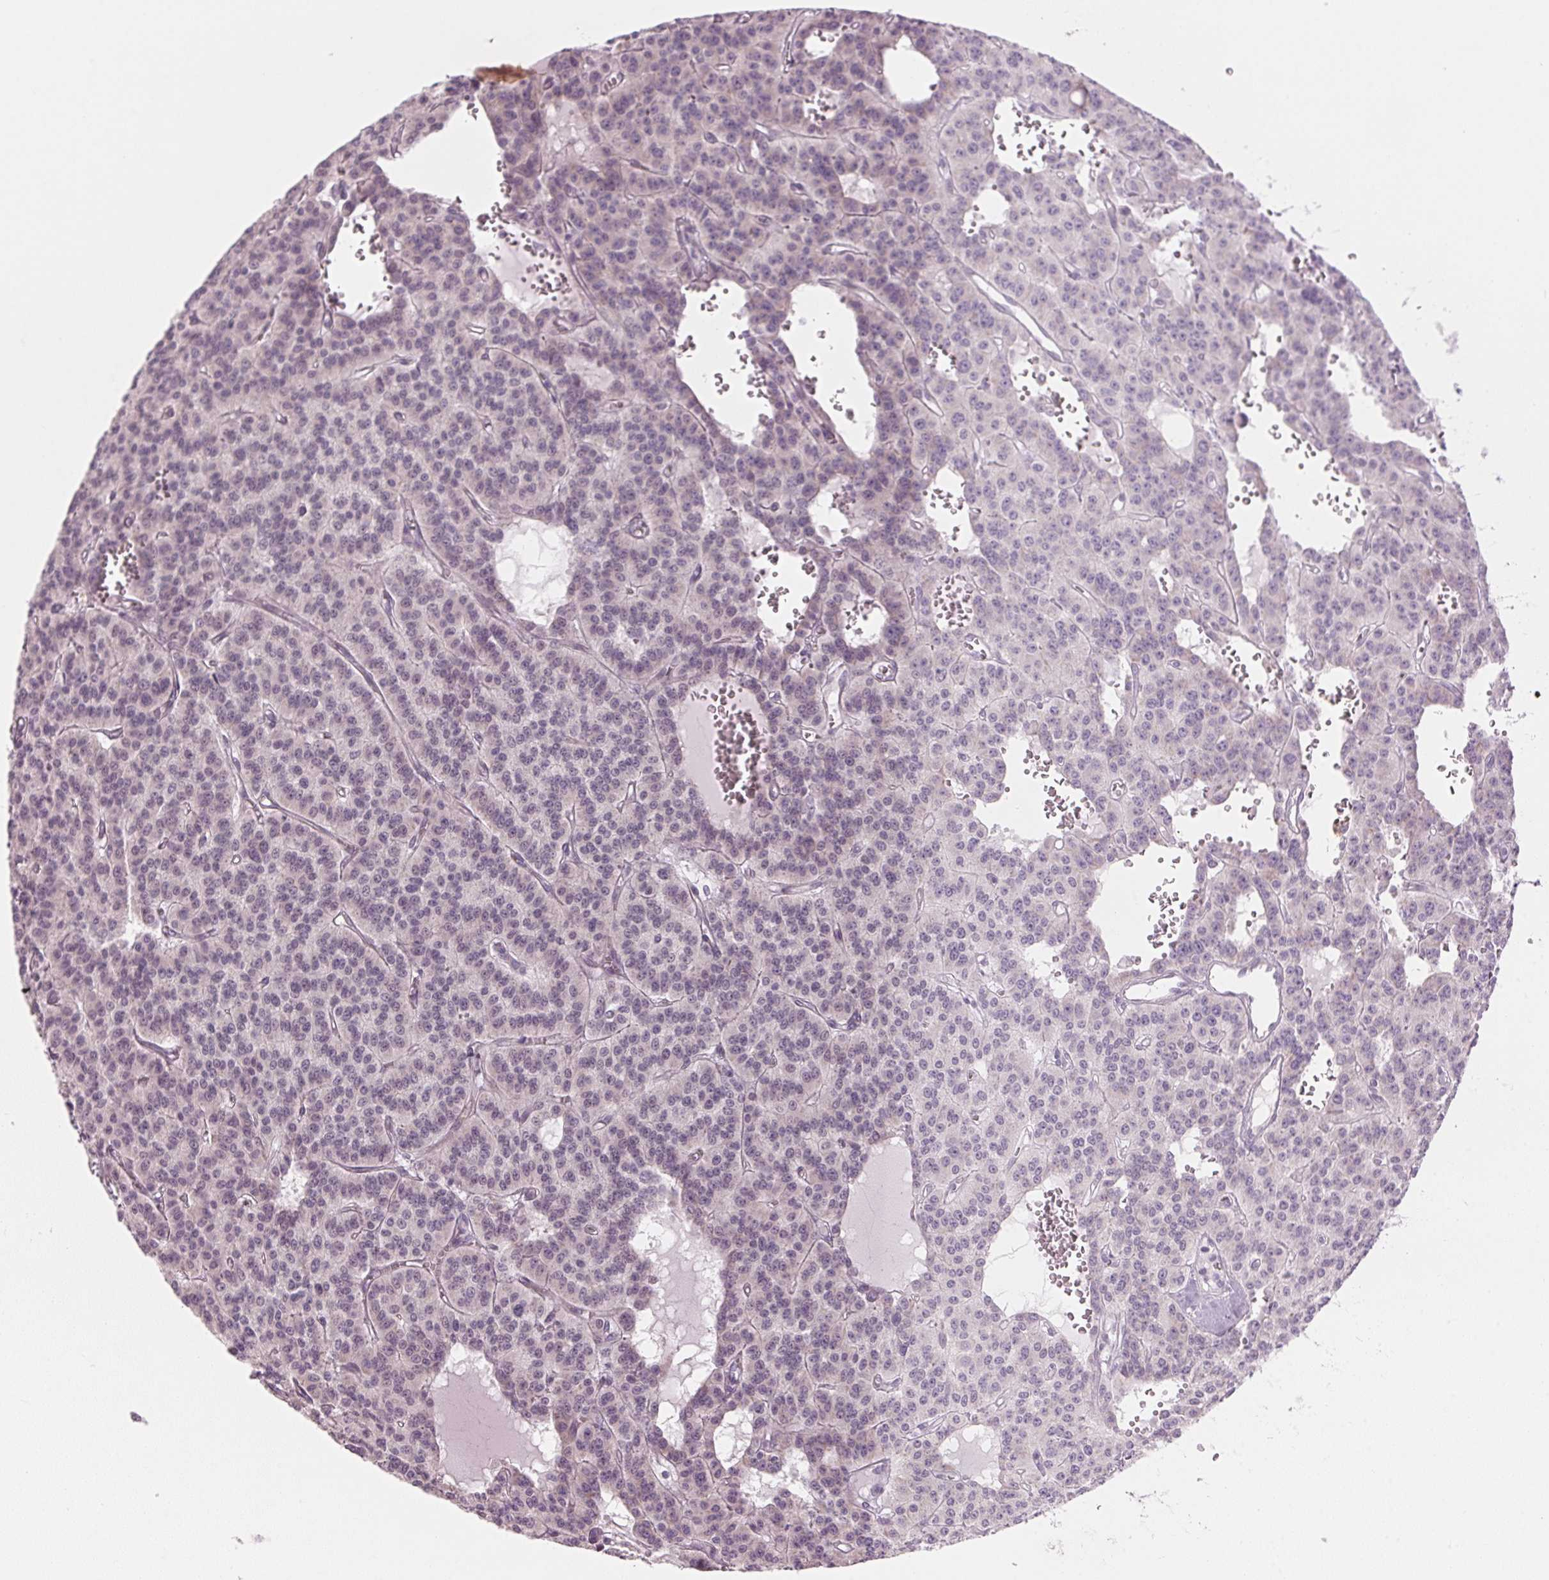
{"staining": {"intensity": "negative", "quantity": "none", "location": "none"}, "tissue": "carcinoid", "cell_type": "Tumor cells", "image_type": "cancer", "snomed": [{"axis": "morphology", "description": "Carcinoid, malignant, NOS"}, {"axis": "topography", "description": "Lung"}], "caption": "The micrograph reveals no staining of tumor cells in carcinoid.", "gene": "GNMT", "patient": {"sex": "female", "age": 71}}